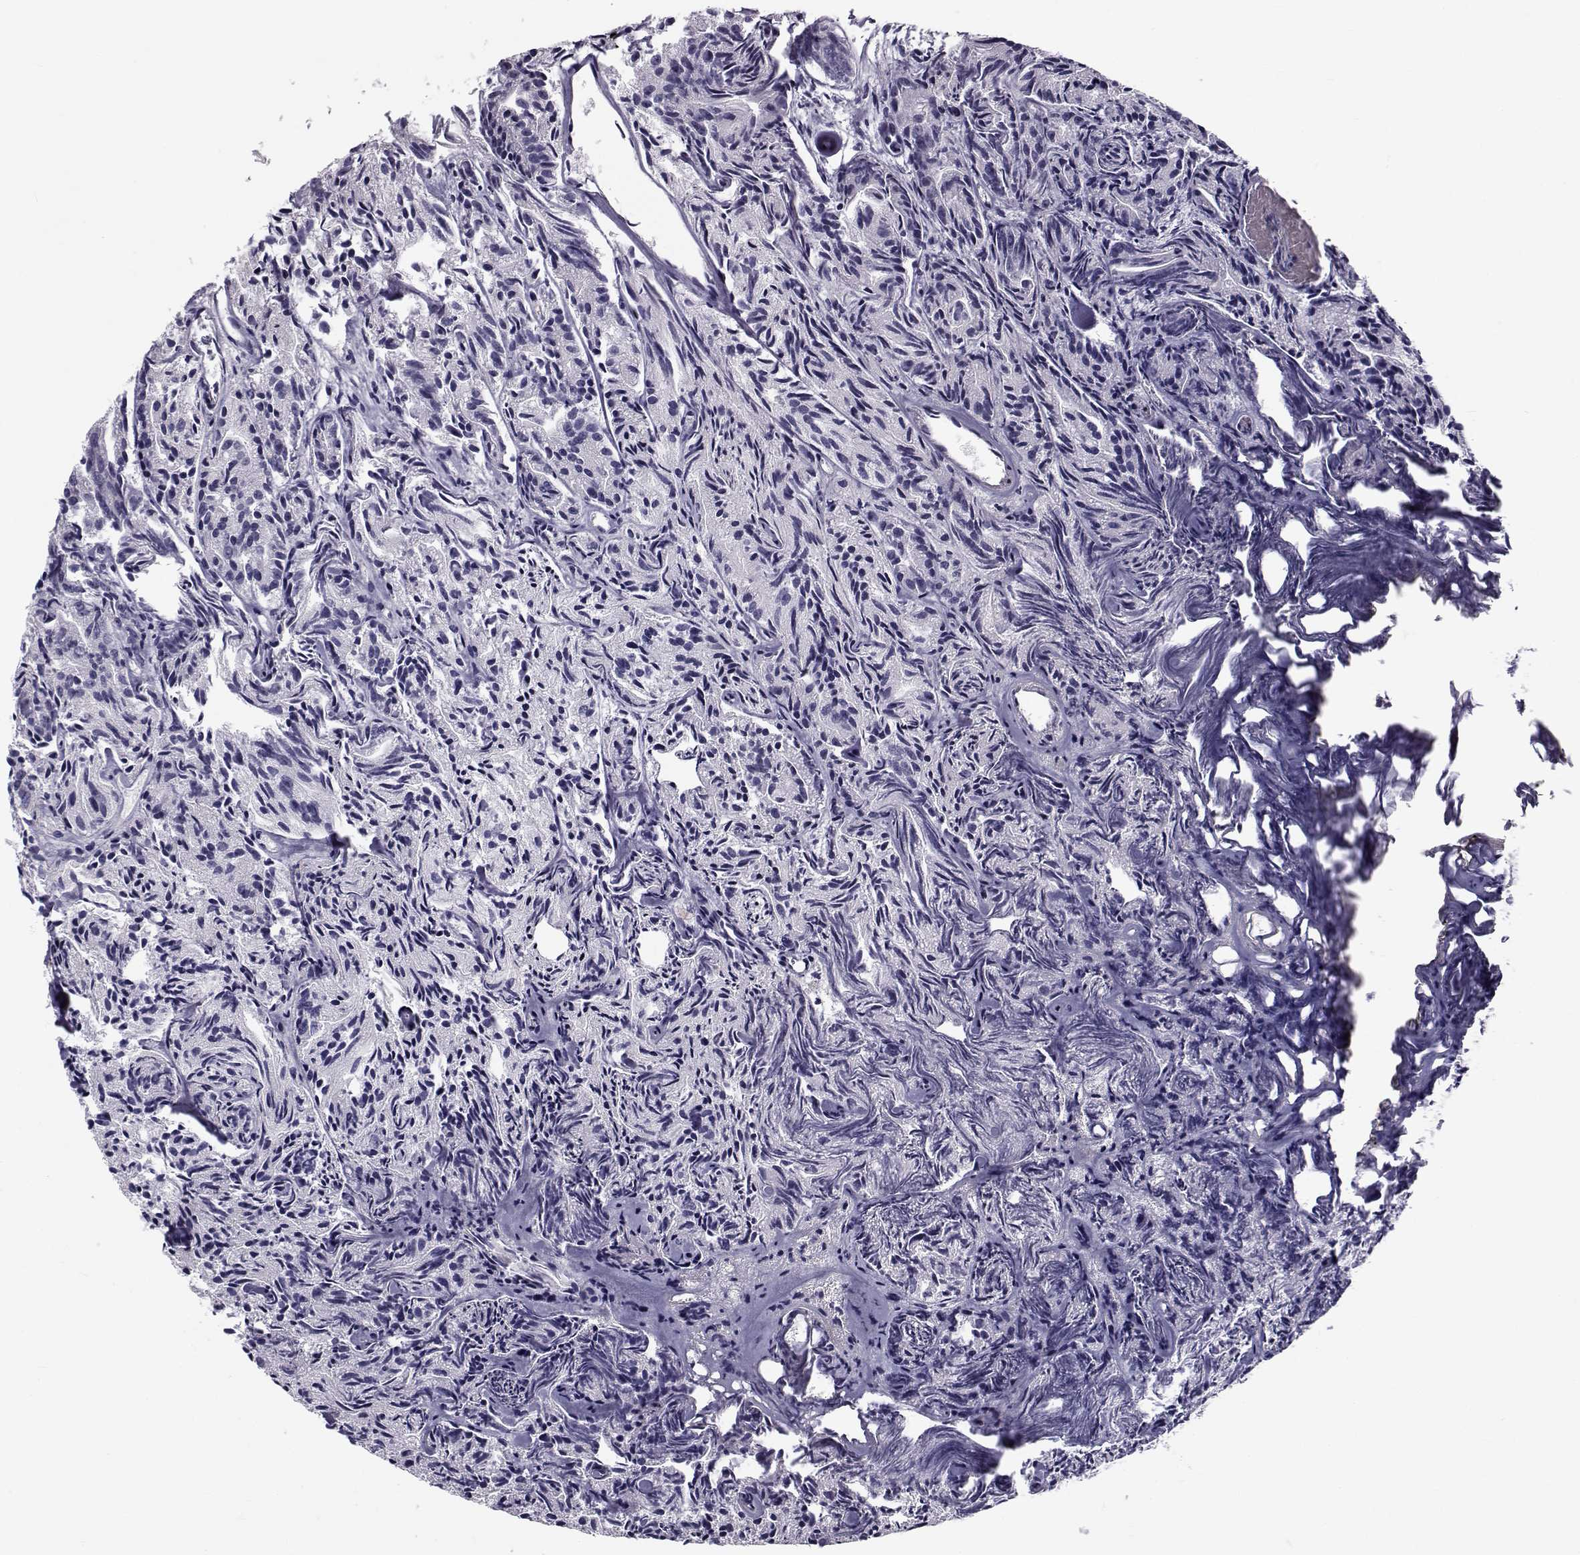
{"staining": {"intensity": "negative", "quantity": "none", "location": "none"}, "tissue": "prostate cancer", "cell_type": "Tumor cells", "image_type": "cancer", "snomed": [{"axis": "morphology", "description": "Adenocarcinoma, Medium grade"}, {"axis": "topography", "description": "Prostate"}], "caption": "An immunohistochemistry (IHC) micrograph of prostate cancer (adenocarcinoma (medium-grade)) is shown. There is no staining in tumor cells of prostate cancer (adenocarcinoma (medium-grade)).", "gene": "LRRC27", "patient": {"sex": "male", "age": 74}}